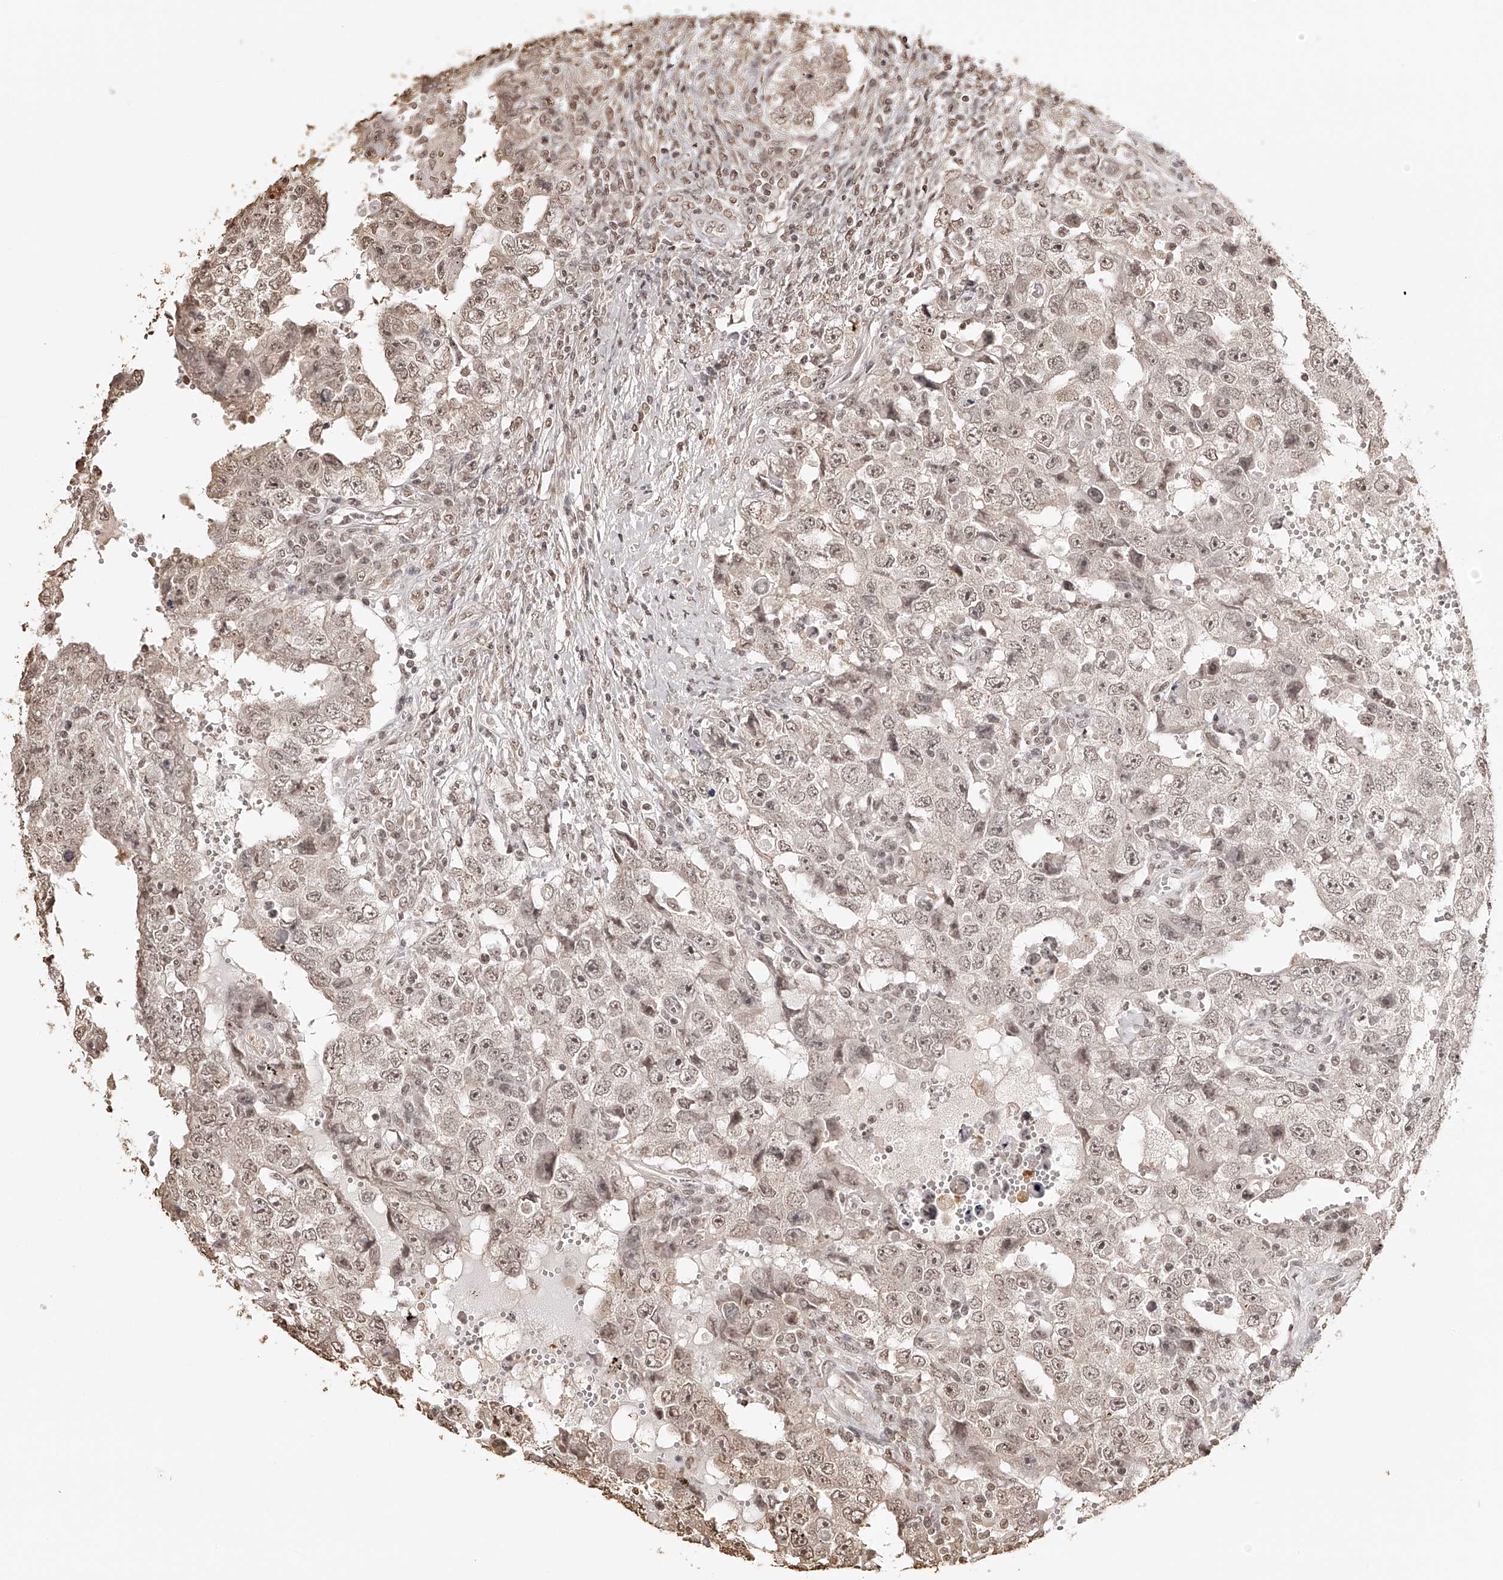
{"staining": {"intensity": "weak", "quantity": ">75%", "location": "nuclear"}, "tissue": "testis cancer", "cell_type": "Tumor cells", "image_type": "cancer", "snomed": [{"axis": "morphology", "description": "Carcinoma, Embryonal, NOS"}, {"axis": "topography", "description": "Testis"}], "caption": "Testis cancer (embryonal carcinoma) stained for a protein displays weak nuclear positivity in tumor cells.", "gene": "ZNF503", "patient": {"sex": "male", "age": 26}}